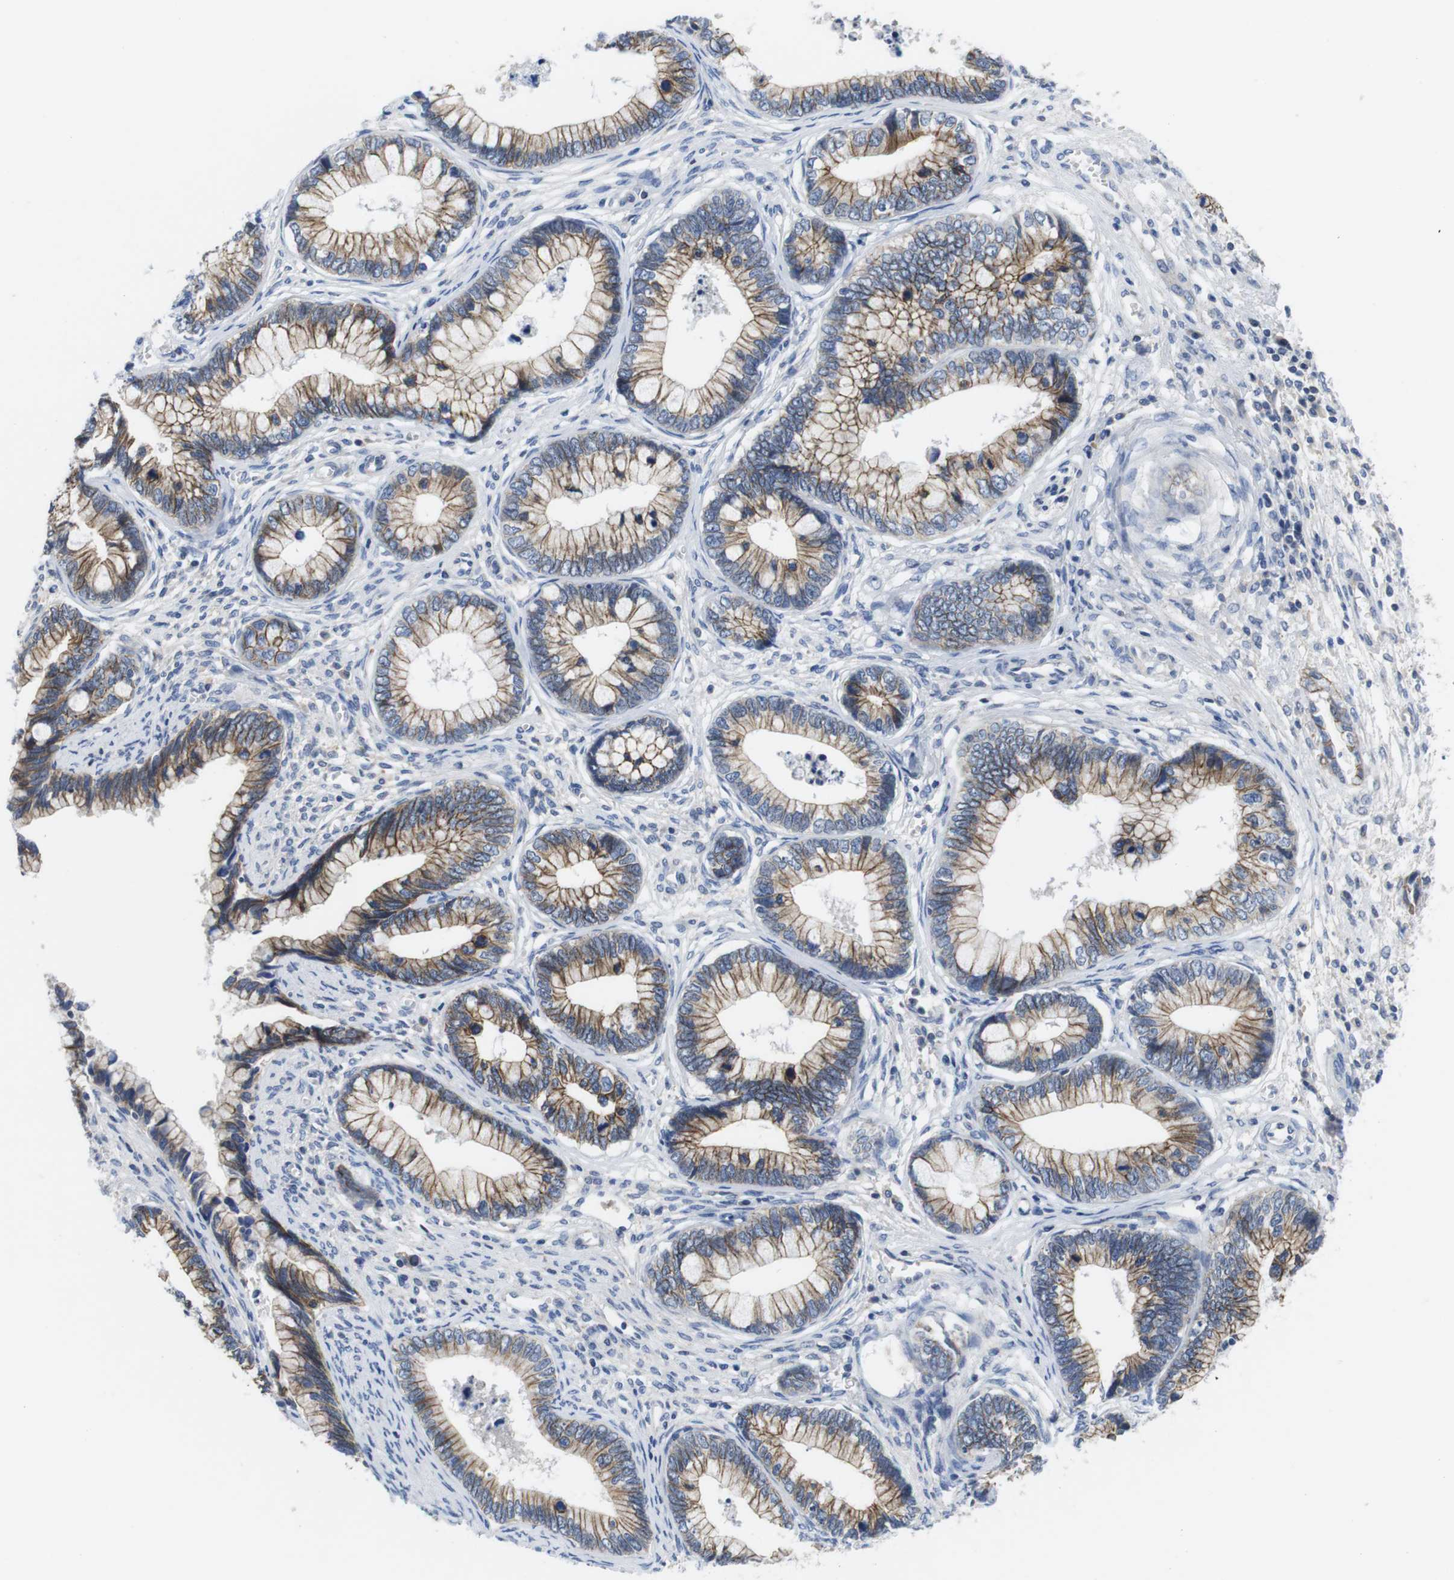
{"staining": {"intensity": "moderate", "quantity": ">75%", "location": "cytoplasmic/membranous"}, "tissue": "cervical cancer", "cell_type": "Tumor cells", "image_type": "cancer", "snomed": [{"axis": "morphology", "description": "Adenocarcinoma, NOS"}, {"axis": "topography", "description": "Cervix"}], "caption": "IHC staining of cervical cancer (adenocarcinoma), which shows medium levels of moderate cytoplasmic/membranous expression in about >75% of tumor cells indicating moderate cytoplasmic/membranous protein staining. The staining was performed using DAB (3,3'-diaminobenzidine) (brown) for protein detection and nuclei were counterstained in hematoxylin (blue).", "gene": "SCRIB", "patient": {"sex": "female", "age": 44}}